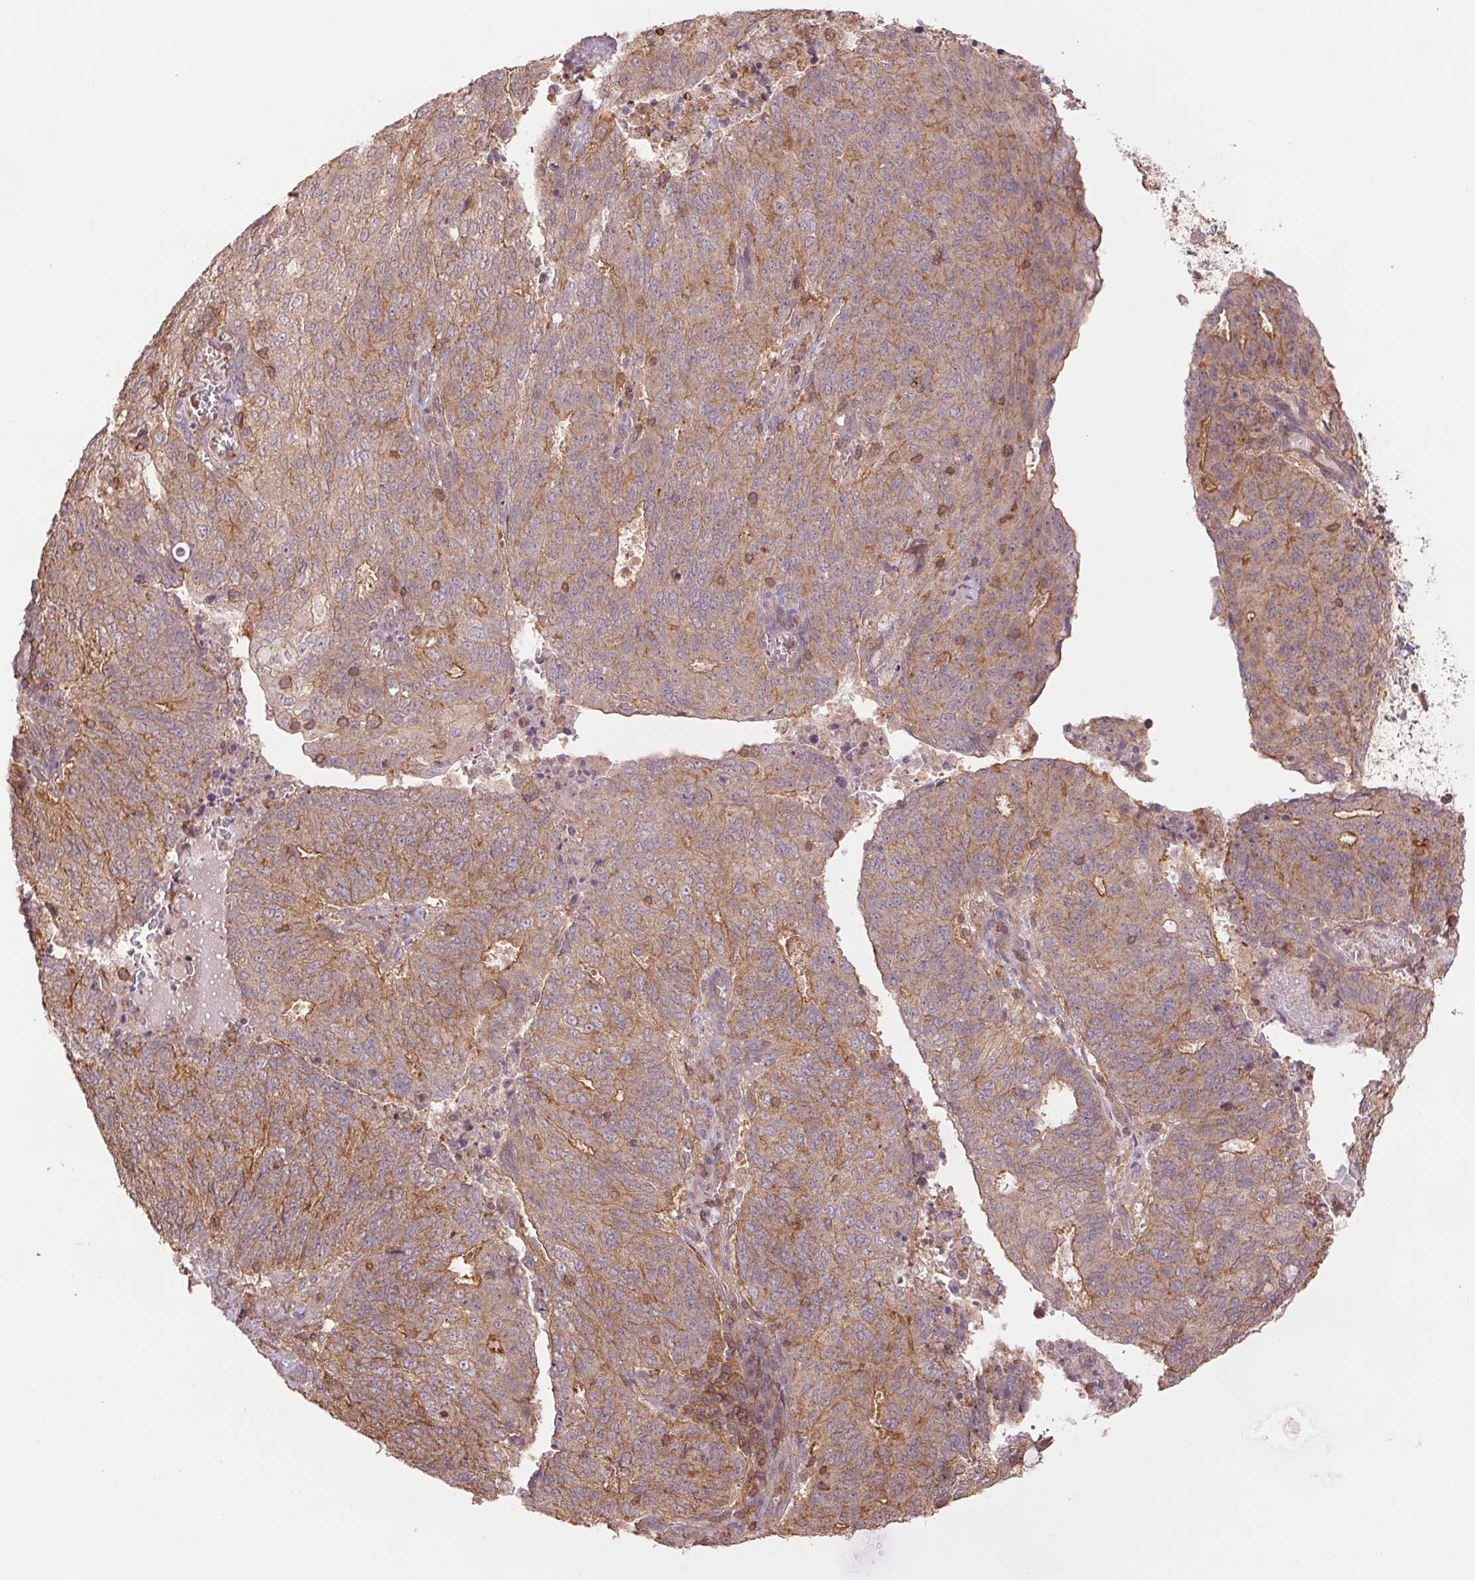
{"staining": {"intensity": "moderate", "quantity": ">75%", "location": "cytoplasmic/membranous"}, "tissue": "endometrial cancer", "cell_type": "Tumor cells", "image_type": "cancer", "snomed": [{"axis": "morphology", "description": "Adenocarcinoma, NOS"}, {"axis": "topography", "description": "Endometrium"}], "caption": "Endometrial cancer (adenocarcinoma) tissue displays moderate cytoplasmic/membranous expression in approximately >75% of tumor cells (Brightfield microscopy of DAB IHC at high magnification).", "gene": "TUBA3D", "patient": {"sex": "female", "age": 82}}